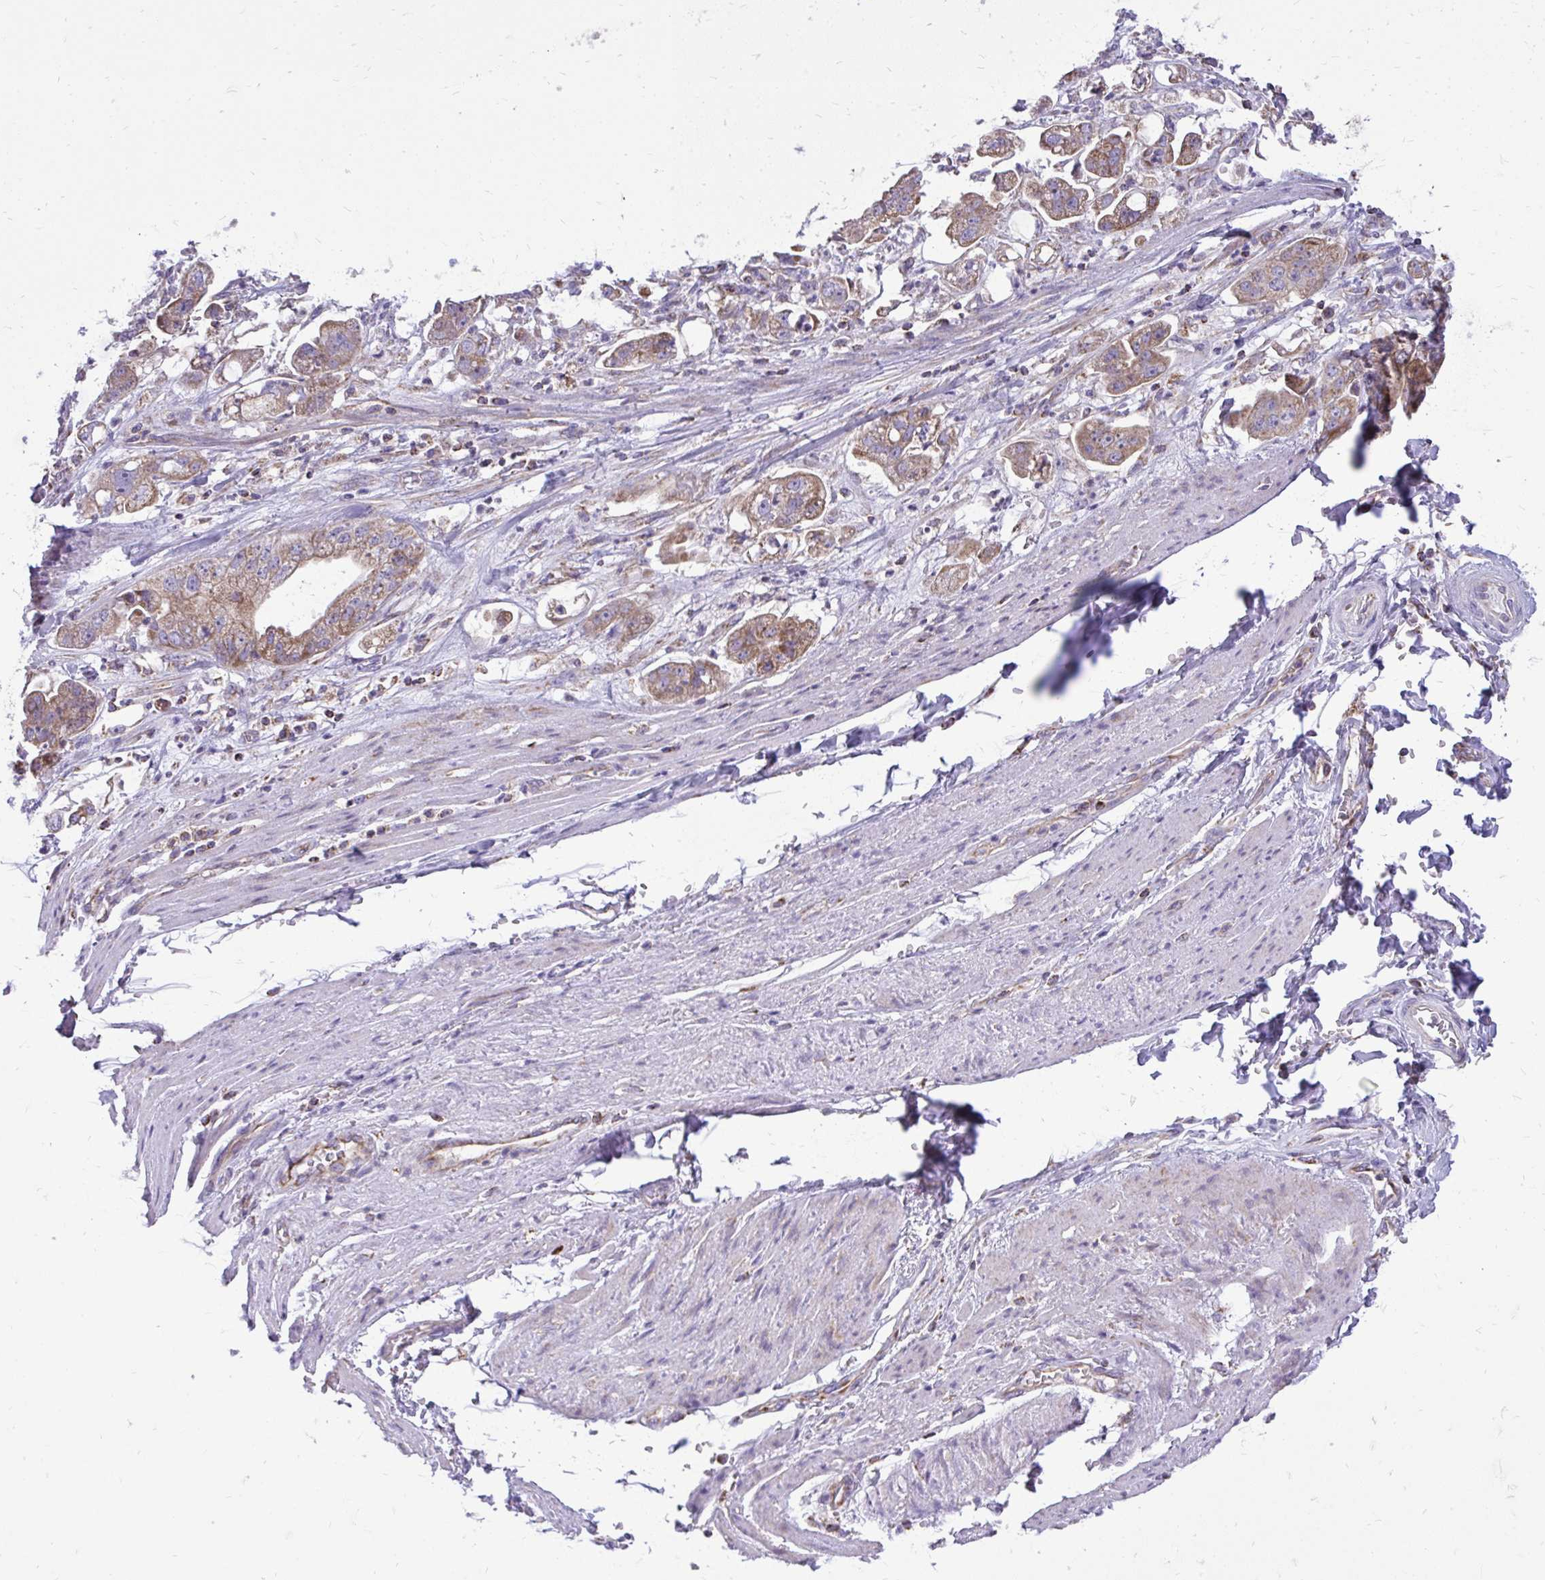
{"staining": {"intensity": "moderate", "quantity": ">75%", "location": "cytoplasmic/membranous"}, "tissue": "stomach cancer", "cell_type": "Tumor cells", "image_type": "cancer", "snomed": [{"axis": "morphology", "description": "Adenocarcinoma, NOS"}, {"axis": "topography", "description": "Stomach"}], "caption": "Immunohistochemistry (IHC) of stomach cancer (adenocarcinoma) reveals medium levels of moderate cytoplasmic/membranous positivity in about >75% of tumor cells. (Stains: DAB (3,3'-diaminobenzidine) in brown, nuclei in blue, Microscopy: brightfield microscopy at high magnification).", "gene": "SPTBN2", "patient": {"sex": "male", "age": 62}}